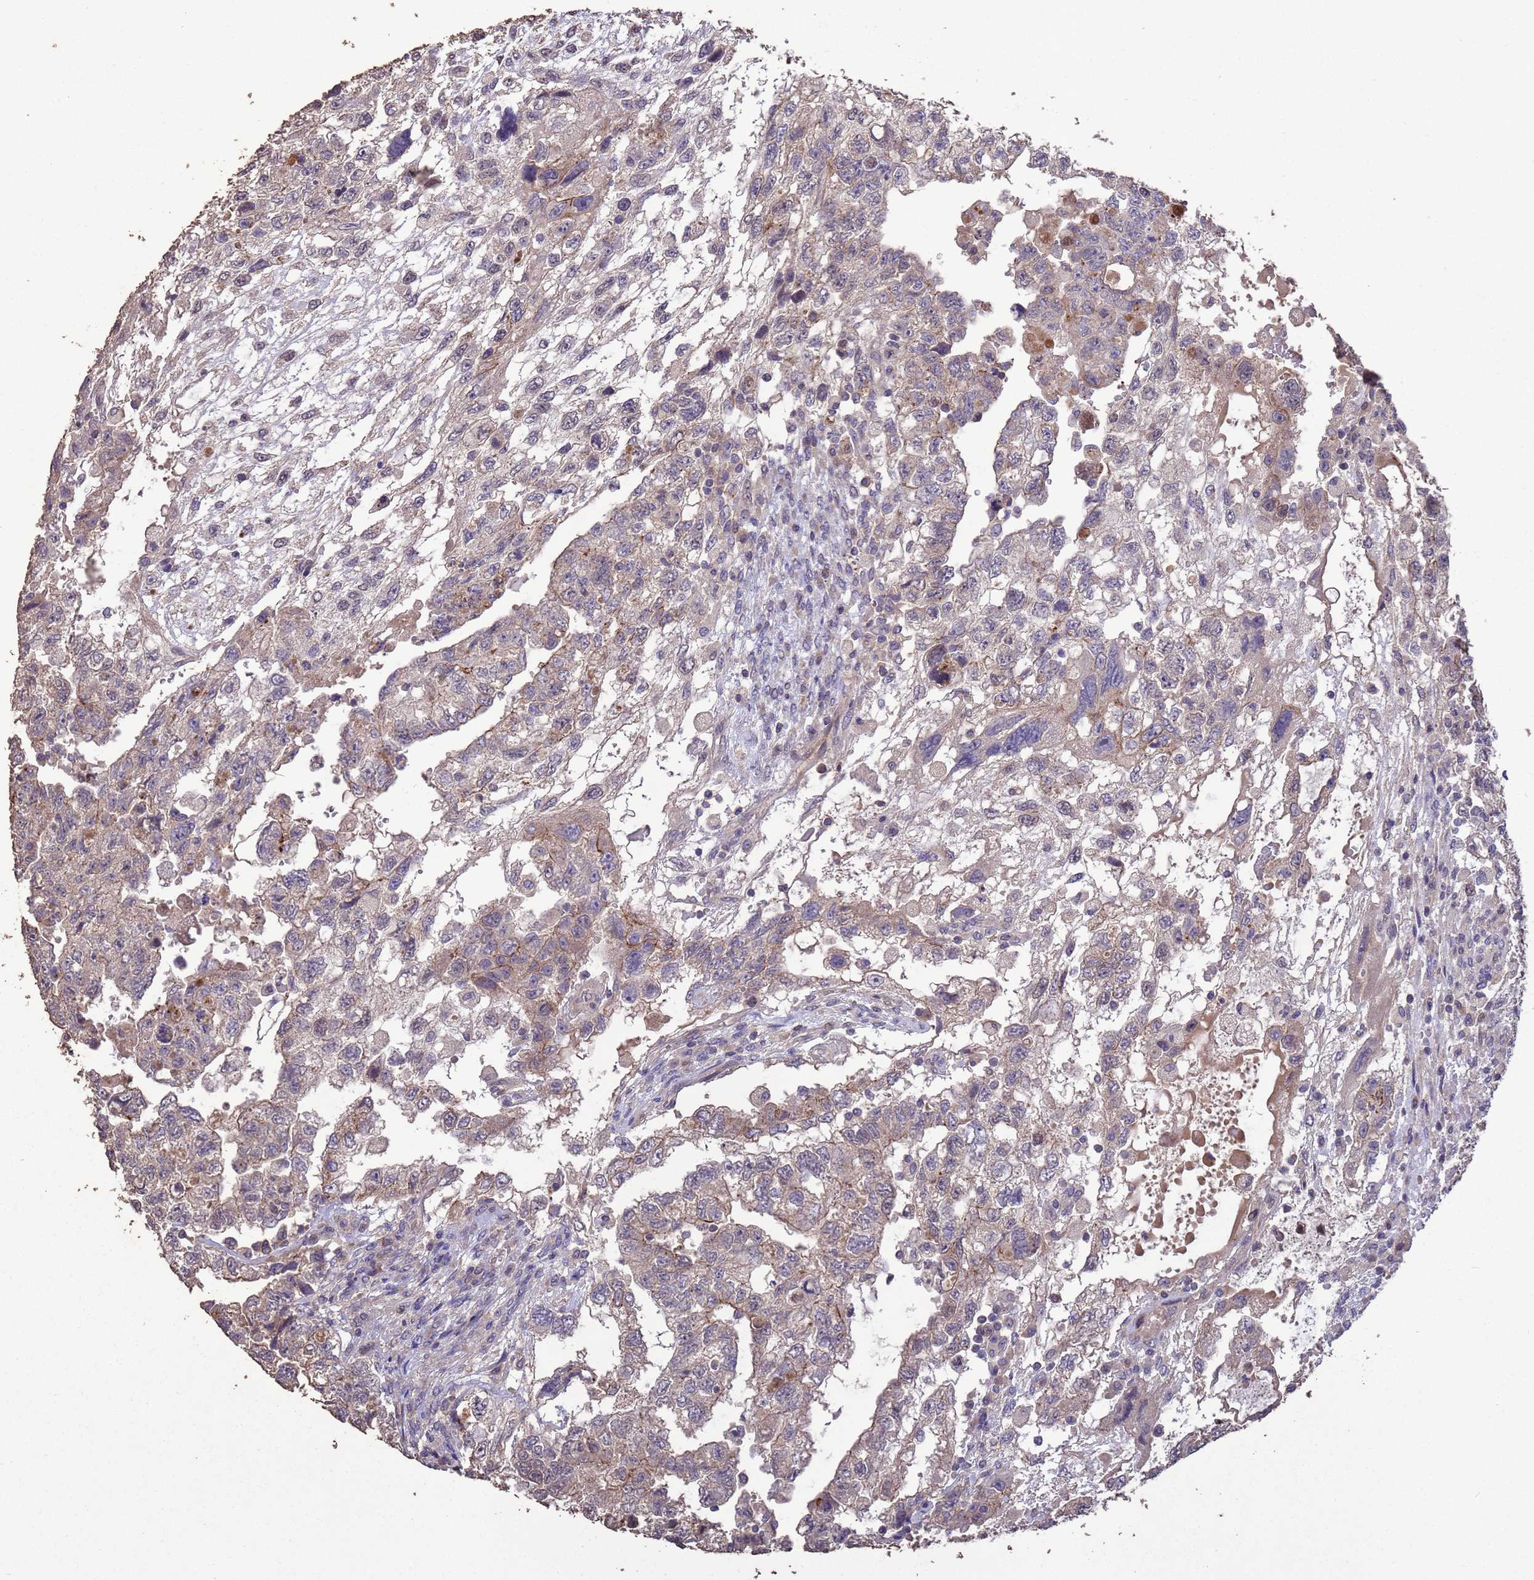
{"staining": {"intensity": "weak", "quantity": "<25%", "location": "cytoplasmic/membranous"}, "tissue": "testis cancer", "cell_type": "Tumor cells", "image_type": "cancer", "snomed": [{"axis": "morphology", "description": "Carcinoma, Embryonal, NOS"}, {"axis": "topography", "description": "Testis"}], "caption": "The micrograph exhibits no staining of tumor cells in testis embryonal carcinoma.", "gene": "SLC9B2", "patient": {"sex": "male", "age": 36}}